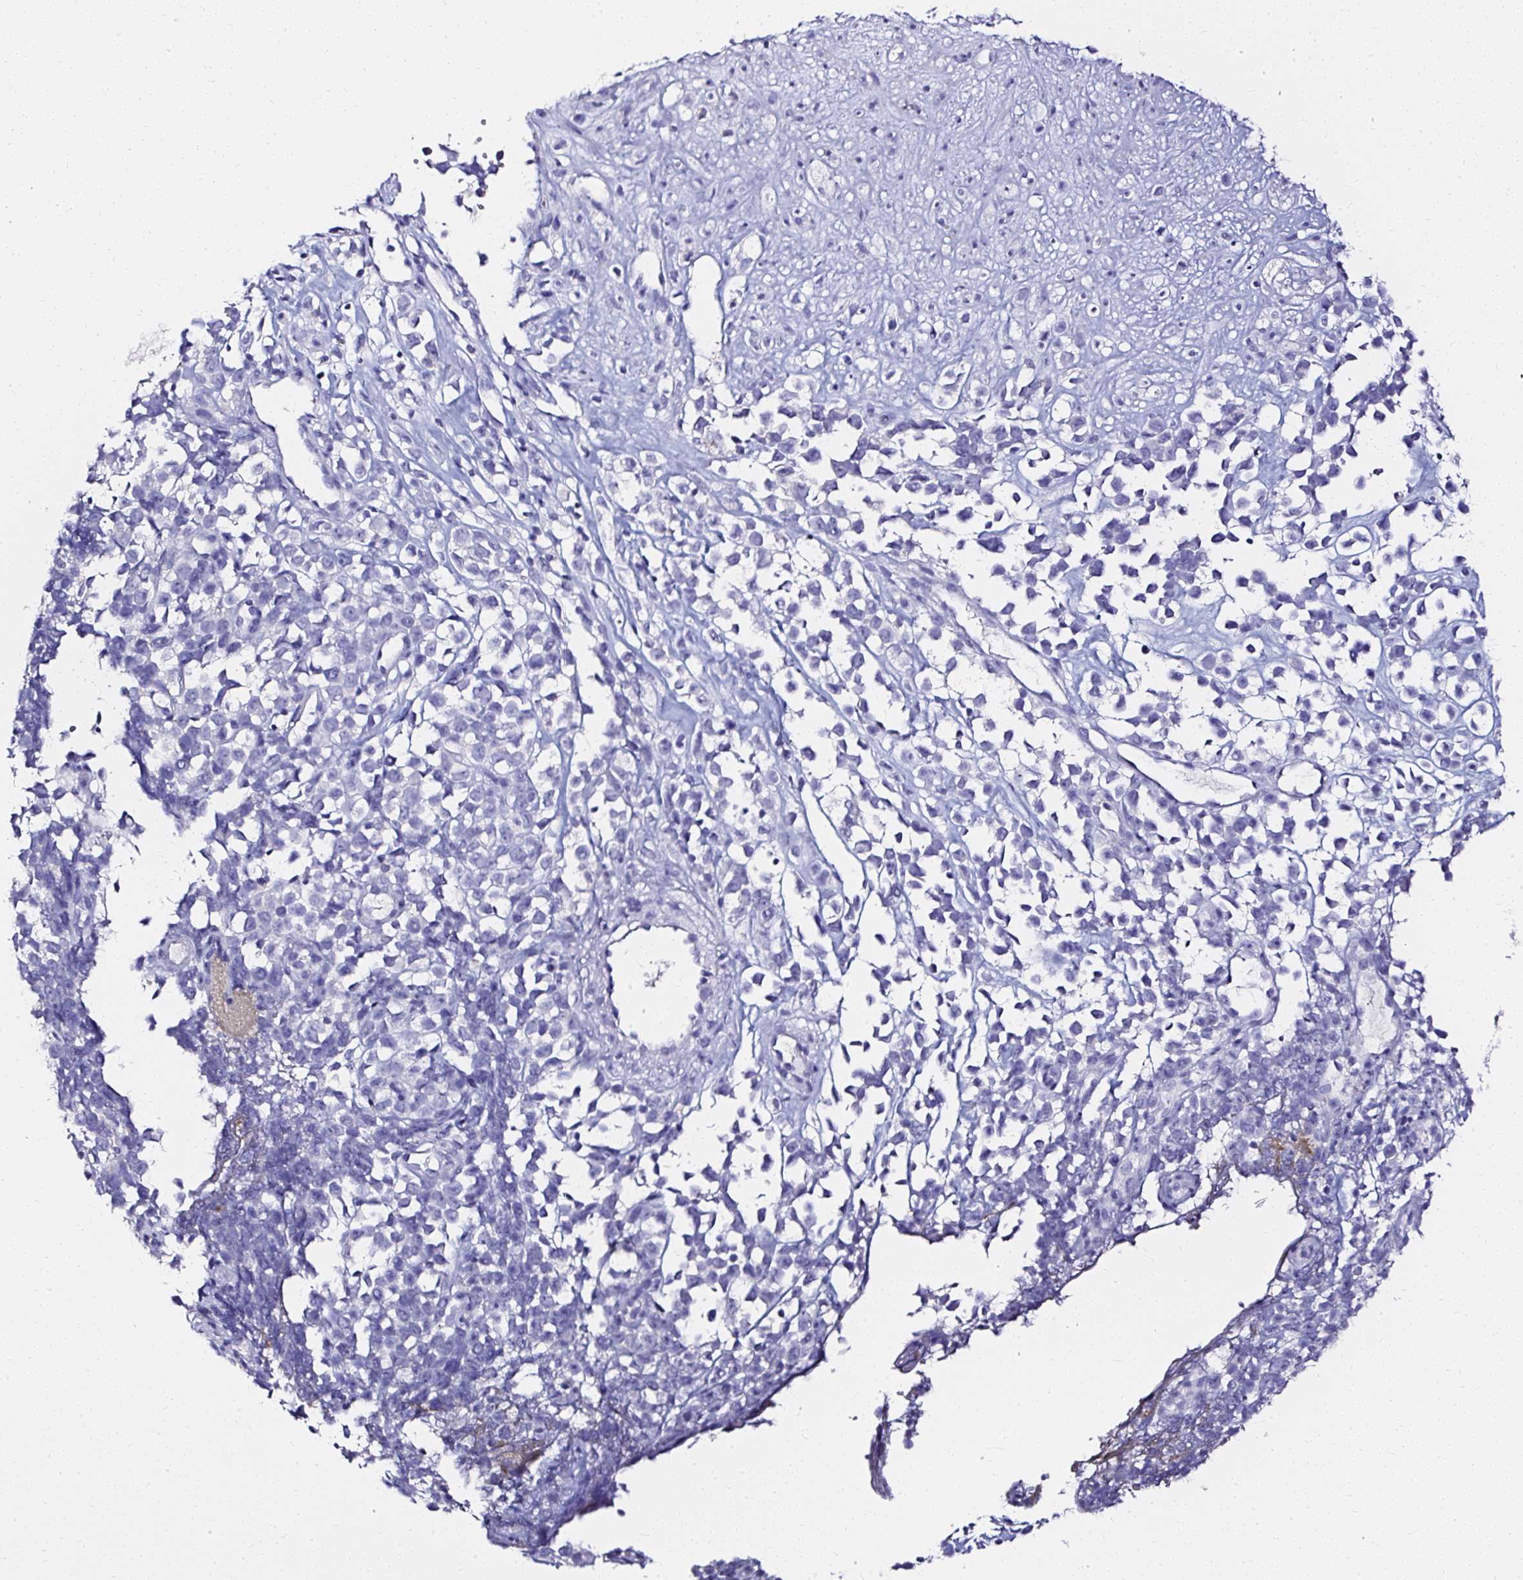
{"staining": {"intensity": "negative", "quantity": "none", "location": "none"}, "tissue": "melanoma", "cell_type": "Tumor cells", "image_type": "cancer", "snomed": [{"axis": "morphology", "description": "Malignant melanoma, NOS"}, {"axis": "topography", "description": "Nose, NOS"}], "caption": "A high-resolution image shows immunohistochemistry (IHC) staining of malignant melanoma, which reveals no significant positivity in tumor cells.", "gene": "ATP2A1", "patient": {"sex": "female", "age": 48}}